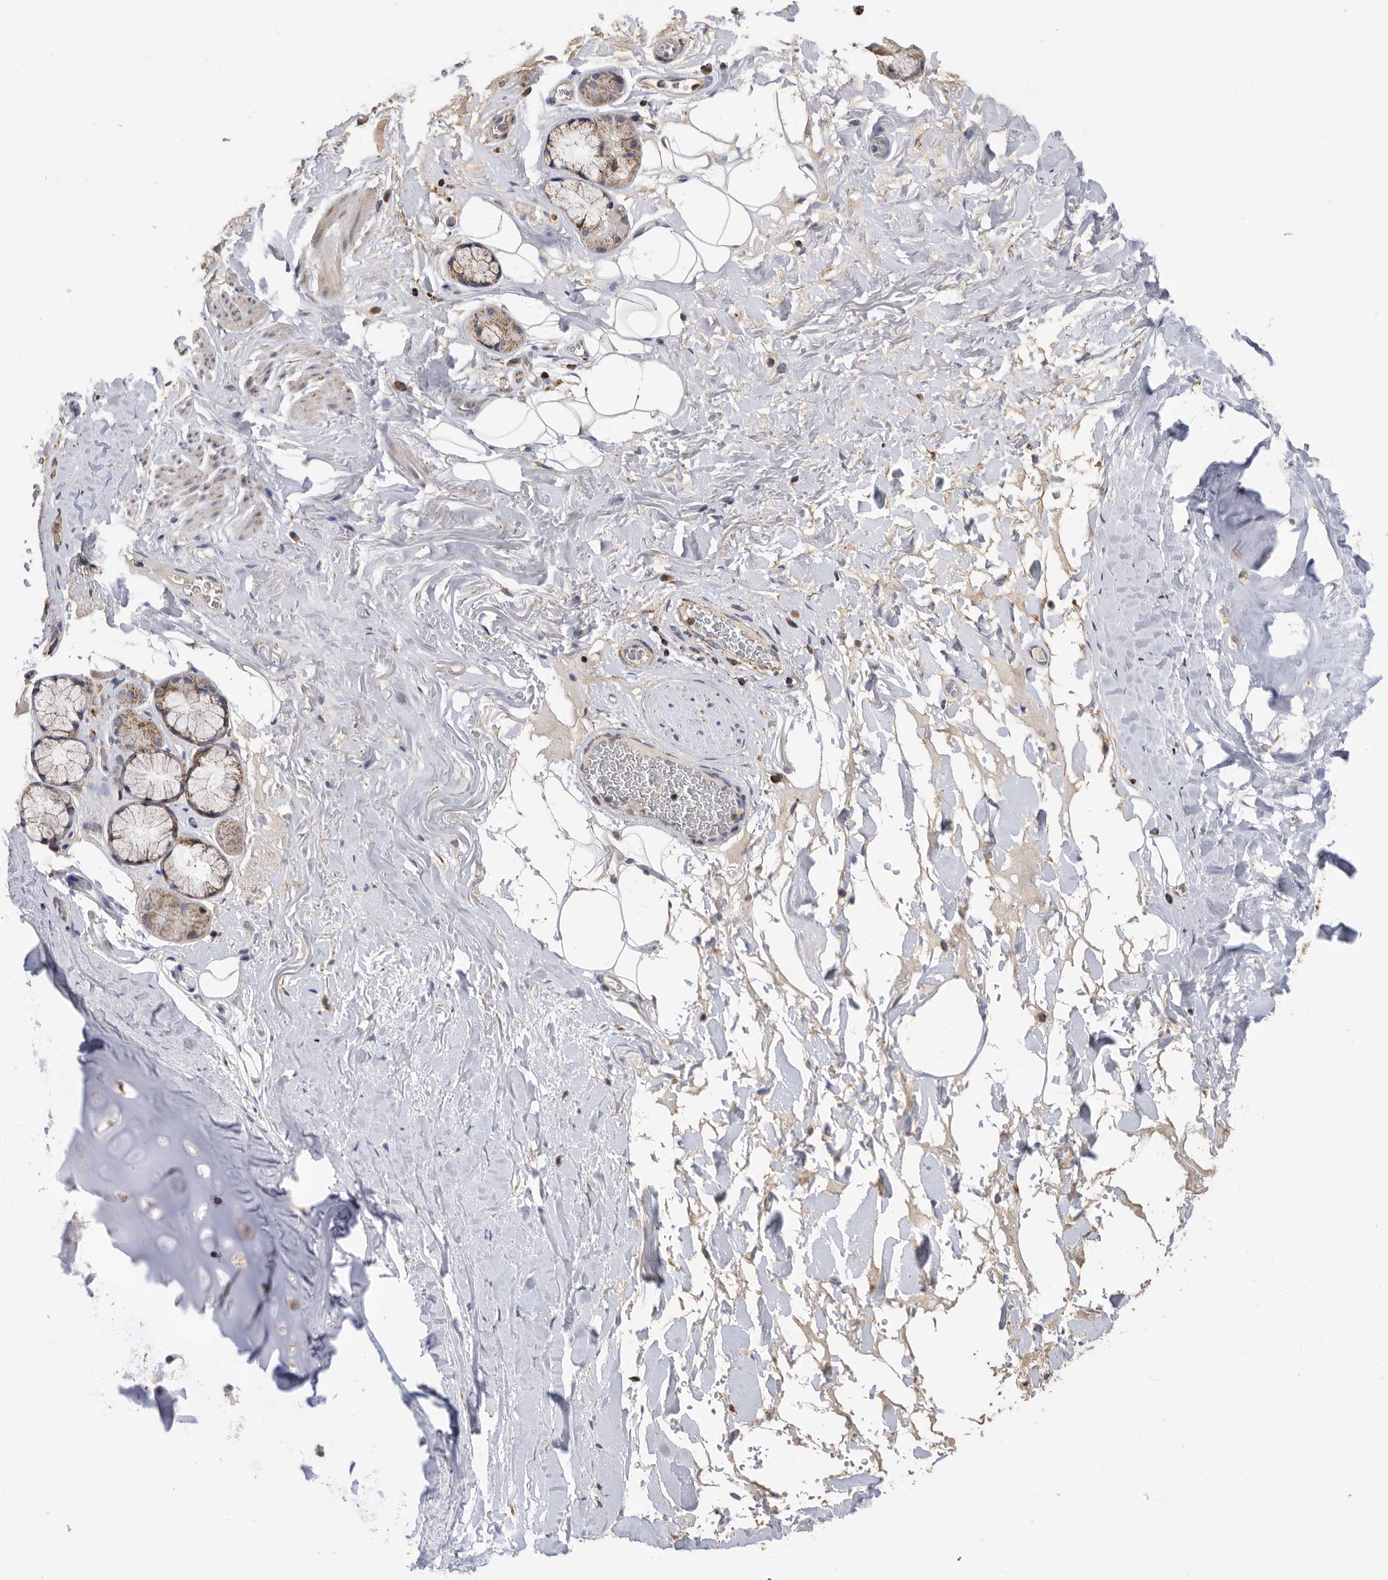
{"staining": {"intensity": "negative", "quantity": "none", "location": "none"}, "tissue": "adipose tissue", "cell_type": "Adipocytes", "image_type": "normal", "snomed": [{"axis": "morphology", "description": "Normal tissue, NOS"}, {"axis": "topography", "description": "Cartilage tissue"}], "caption": "The micrograph demonstrates no staining of adipocytes in unremarkable adipose tissue. (DAB (3,3'-diaminobenzidine) immunohistochemistry with hematoxylin counter stain).", "gene": "WFDC1", "patient": {"sex": "female", "age": 63}}